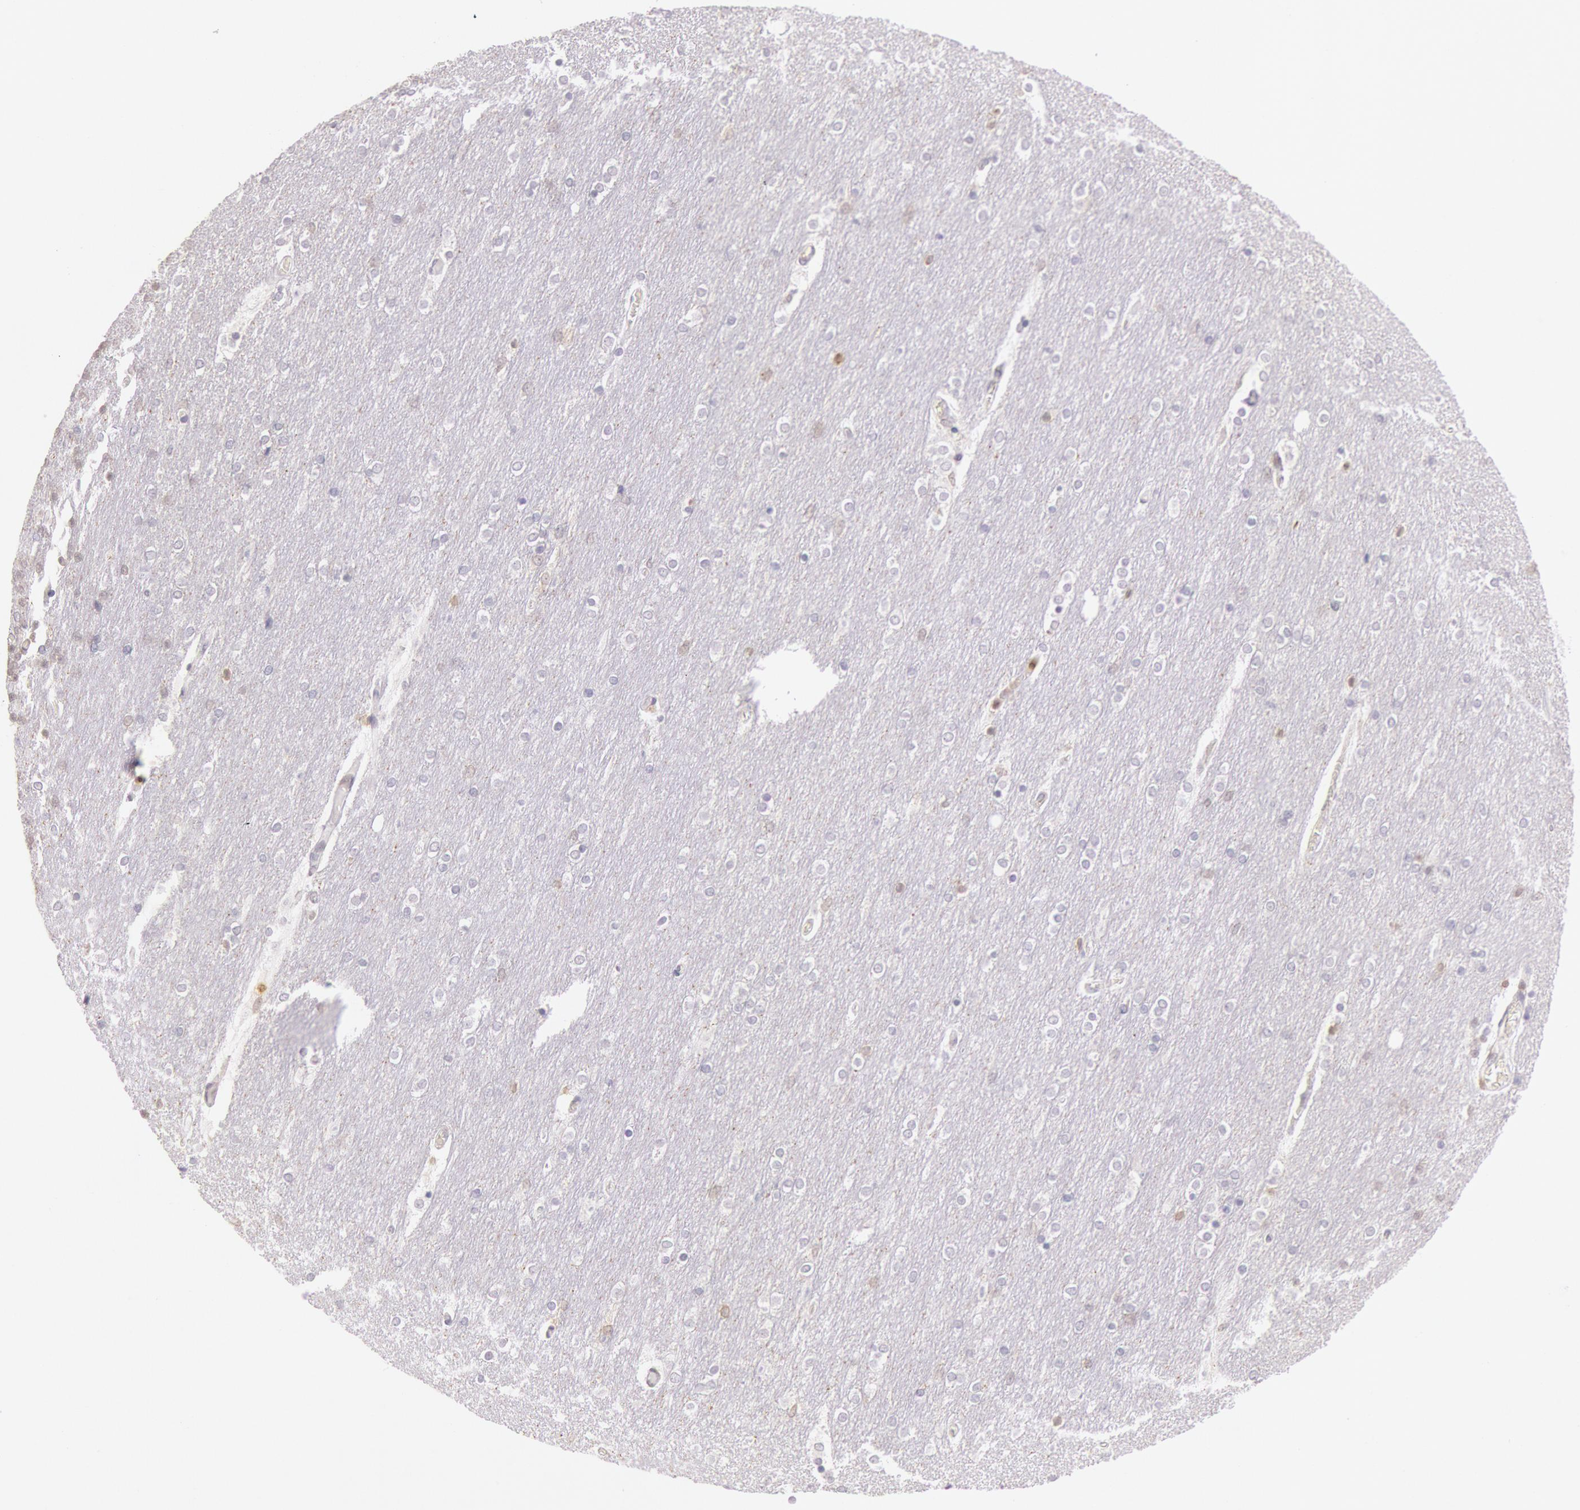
{"staining": {"intensity": "weak", "quantity": ">75%", "location": "nuclear"}, "tissue": "cerebellum", "cell_type": "Cells in granular layer", "image_type": "normal", "snomed": [{"axis": "morphology", "description": "Normal tissue, NOS"}, {"axis": "topography", "description": "Cerebellum"}], "caption": "Protein analysis of unremarkable cerebellum displays weak nuclear staining in approximately >75% of cells in granular layer. (IHC, brightfield microscopy, high magnification).", "gene": "HIF1A", "patient": {"sex": "female", "age": 54}}